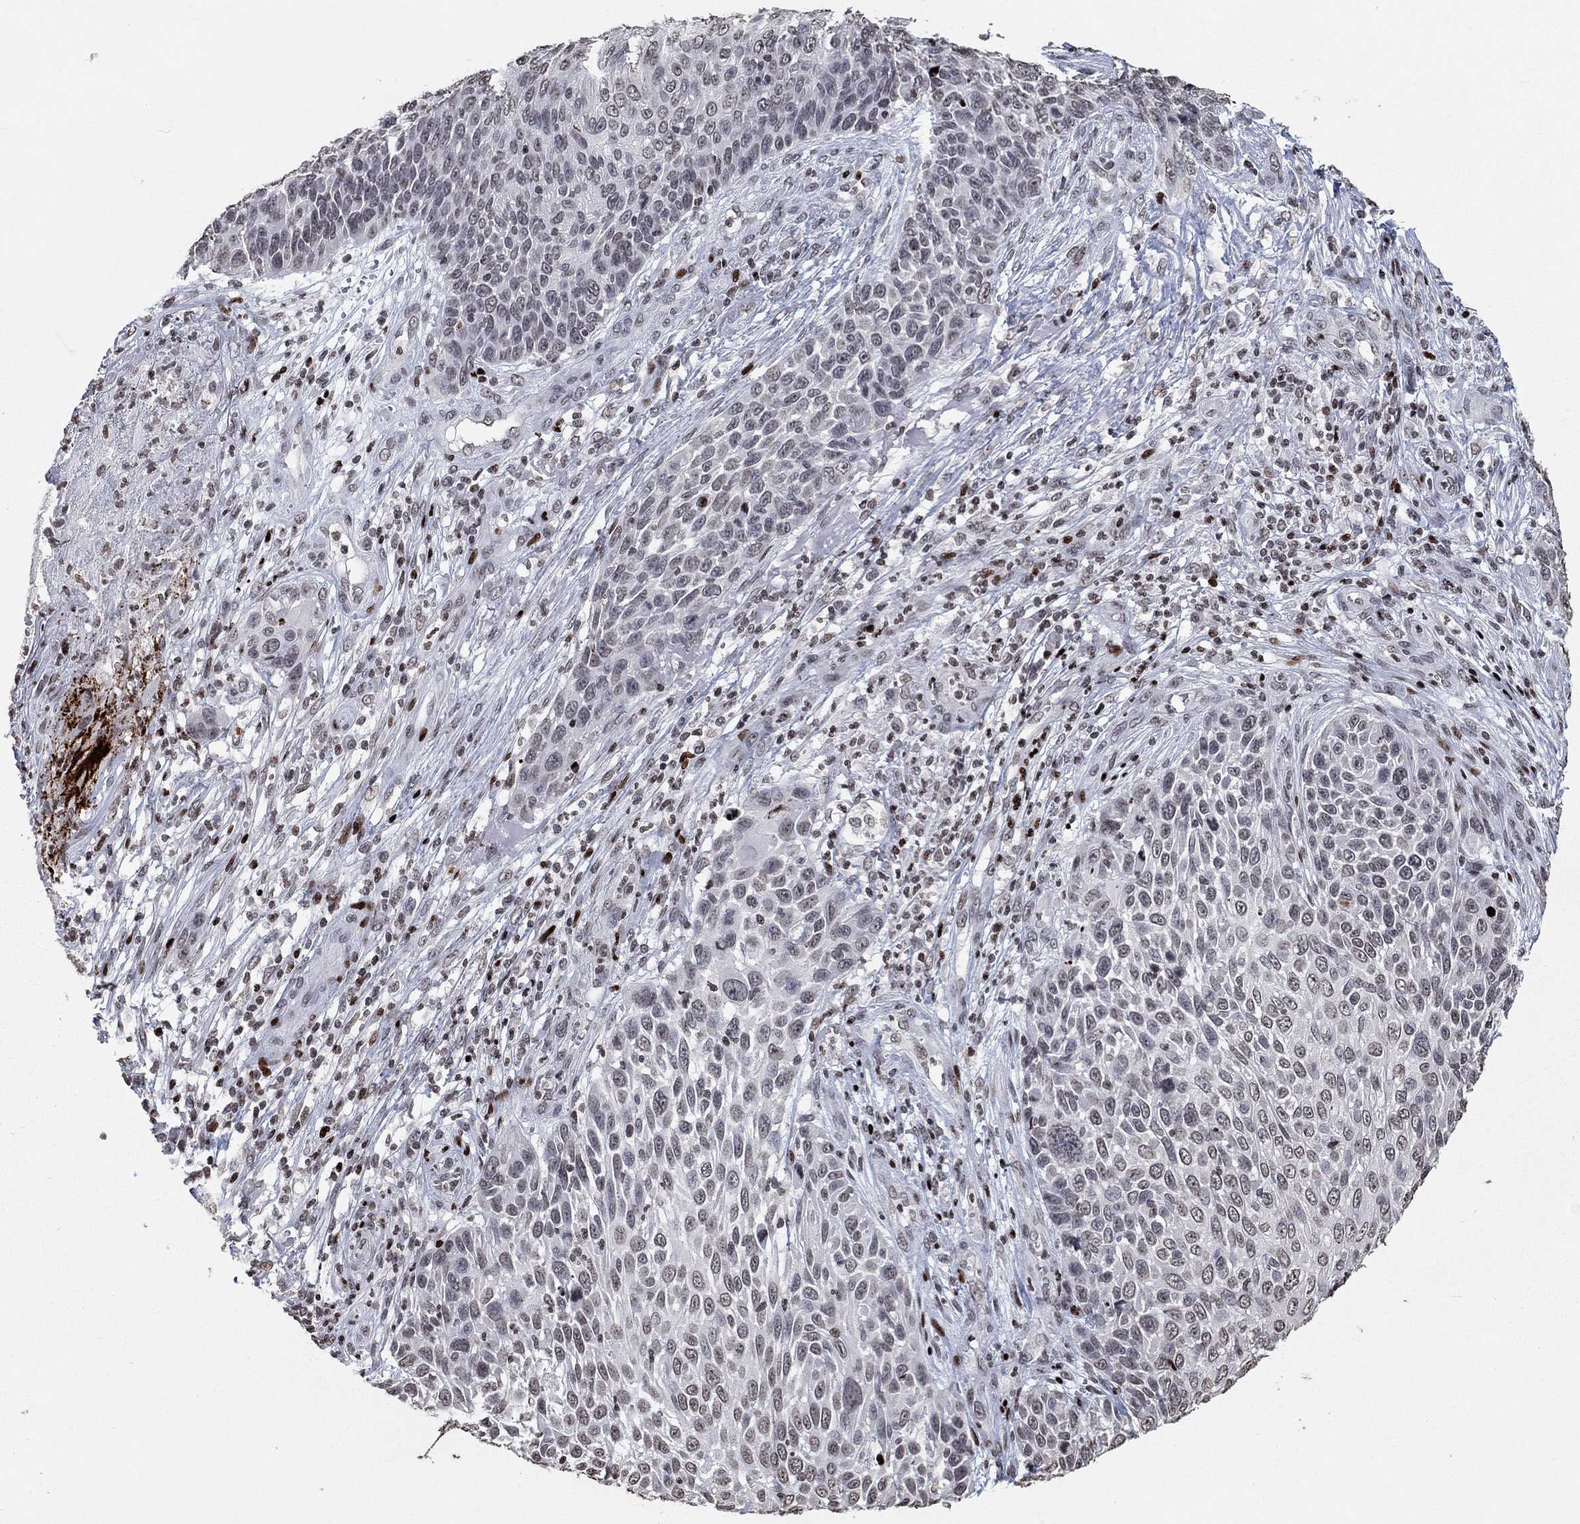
{"staining": {"intensity": "negative", "quantity": "none", "location": "none"}, "tissue": "skin cancer", "cell_type": "Tumor cells", "image_type": "cancer", "snomed": [{"axis": "morphology", "description": "Squamous cell carcinoma, NOS"}, {"axis": "topography", "description": "Skin"}], "caption": "Human squamous cell carcinoma (skin) stained for a protein using immunohistochemistry displays no expression in tumor cells.", "gene": "SRSF3", "patient": {"sex": "male", "age": 92}}